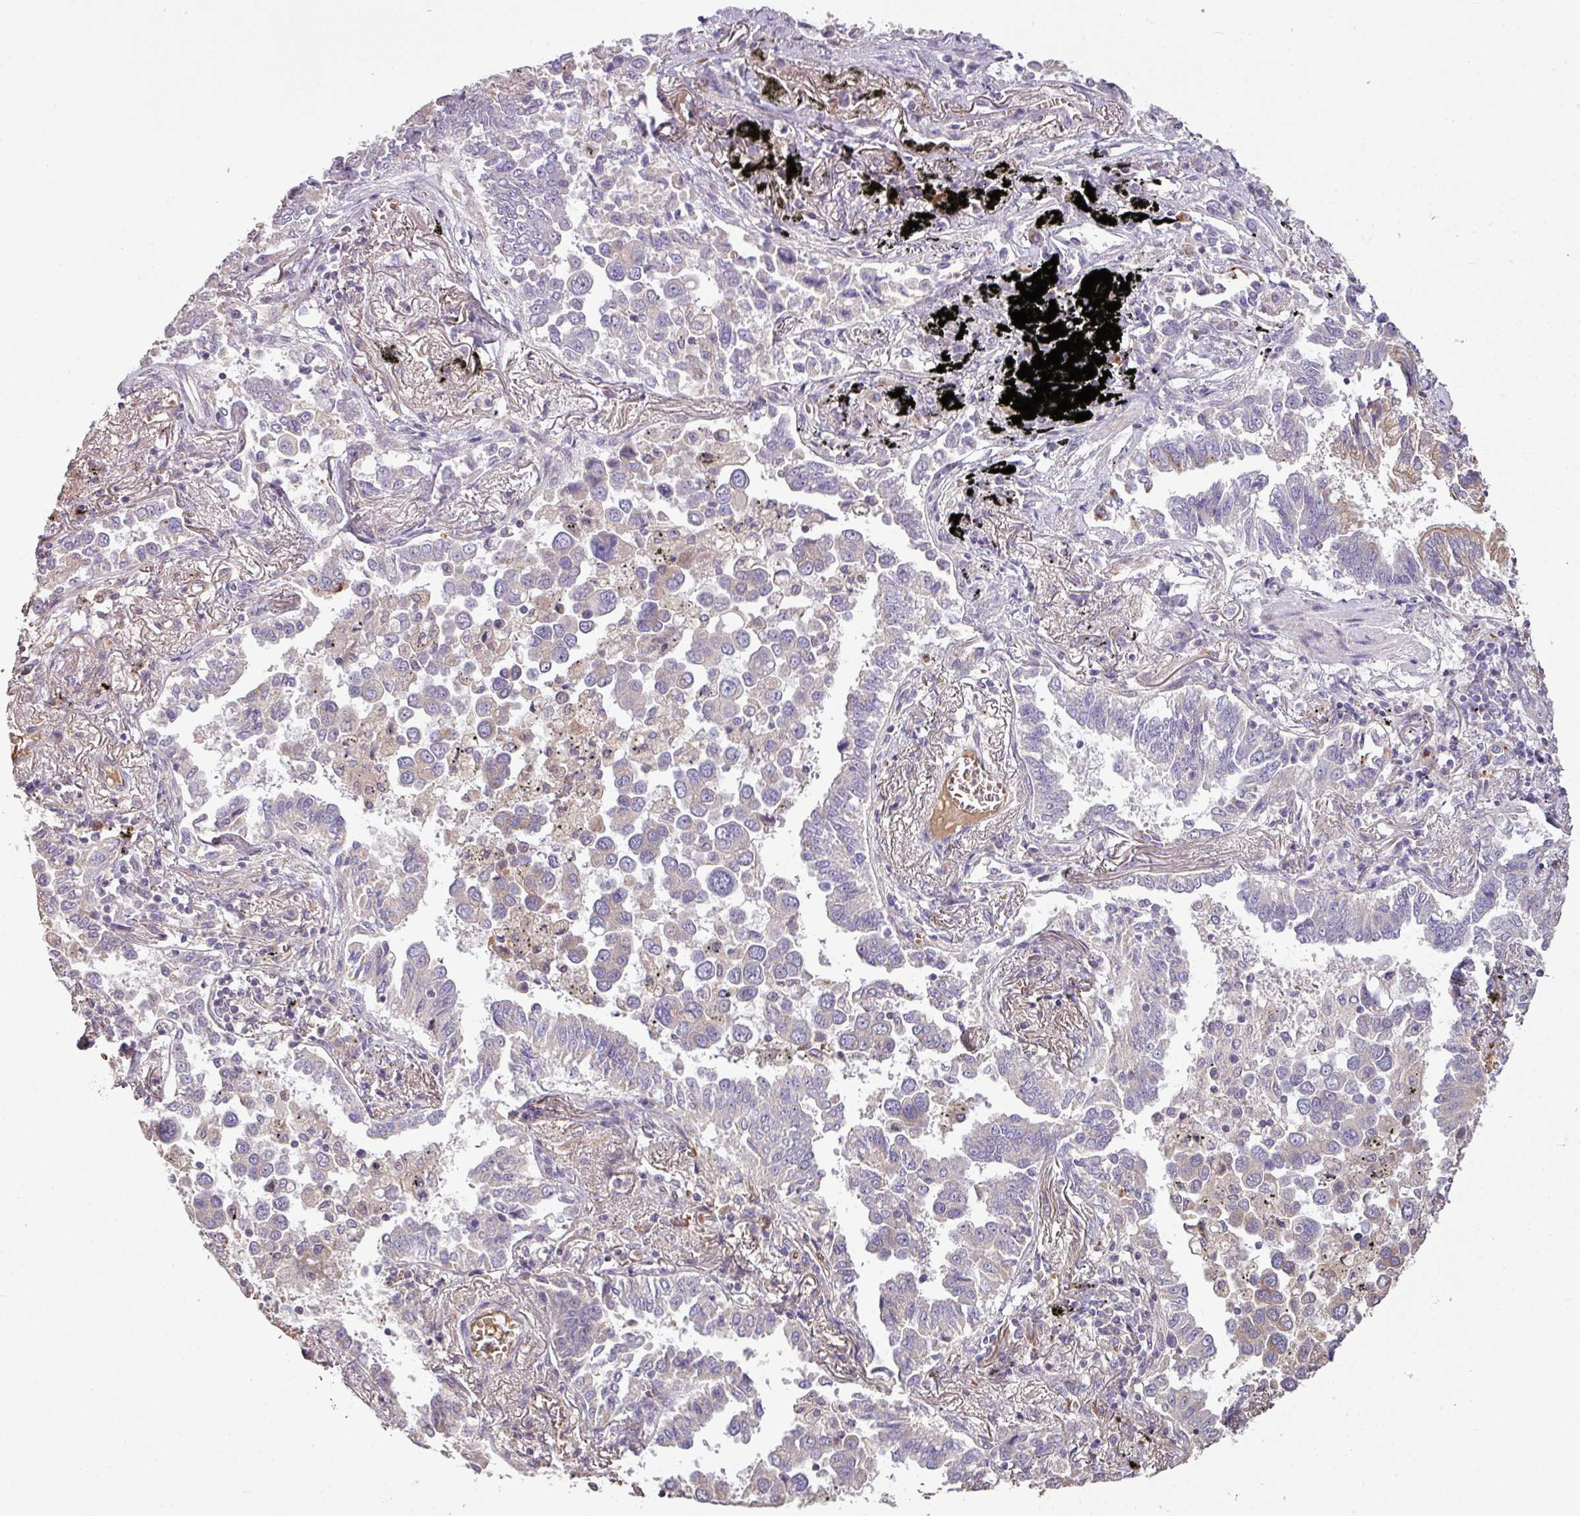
{"staining": {"intensity": "negative", "quantity": "none", "location": "none"}, "tissue": "lung cancer", "cell_type": "Tumor cells", "image_type": "cancer", "snomed": [{"axis": "morphology", "description": "Adenocarcinoma, NOS"}, {"axis": "topography", "description": "Lung"}], "caption": "This micrograph is of lung cancer (adenocarcinoma) stained with immunohistochemistry to label a protein in brown with the nuclei are counter-stained blue. There is no positivity in tumor cells. (Brightfield microscopy of DAB (3,3'-diaminobenzidine) immunohistochemistry (IHC) at high magnification).", "gene": "NHSL2", "patient": {"sex": "male", "age": 67}}